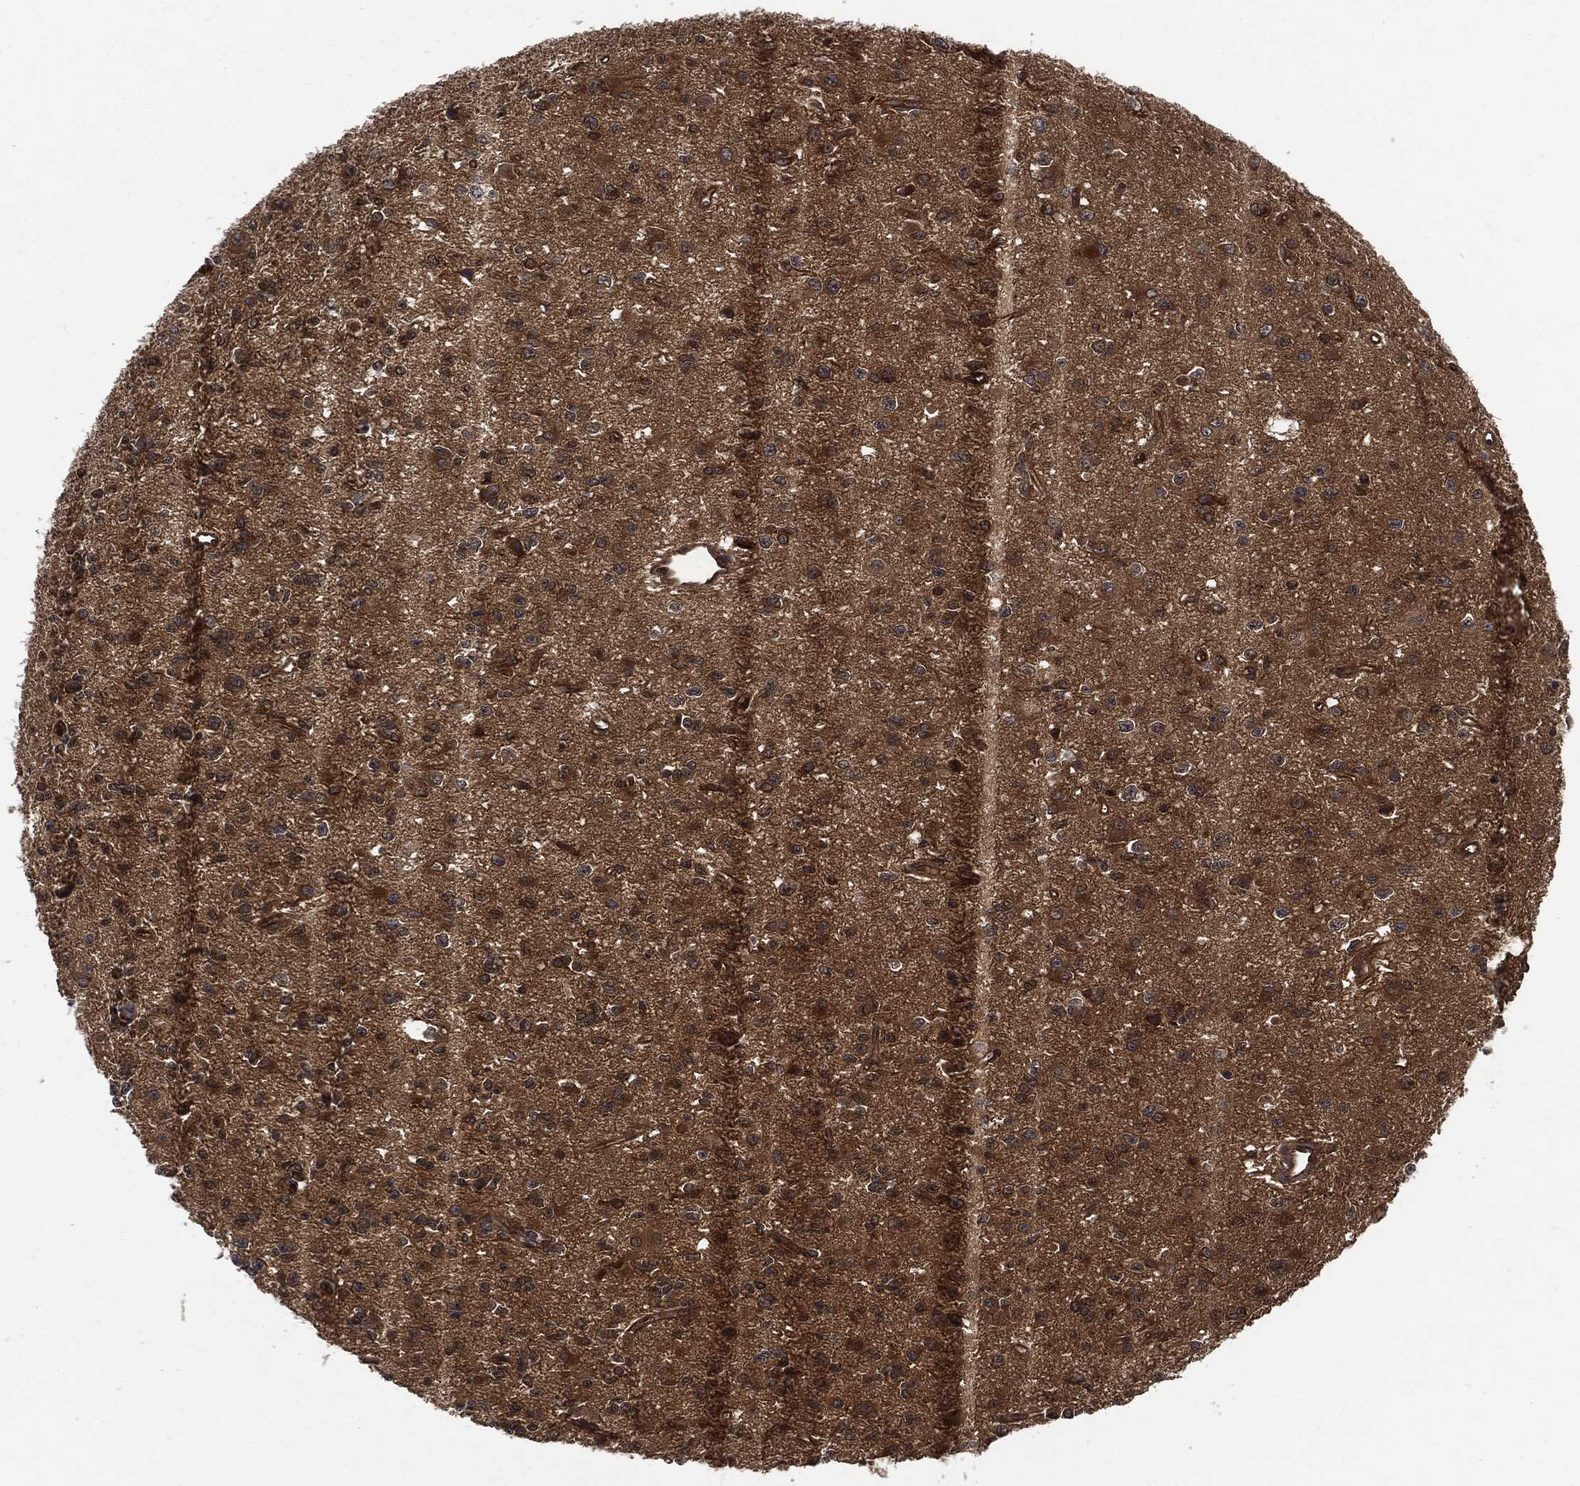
{"staining": {"intensity": "moderate", "quantity": "25%-75%", "location": "cytoplasmic/membranous"}, "tissue": "glioma", "cell_type": "Tumor cells", "image_type": "cancer", "snomed": [{"axis": "morphology", "description": "Glioma, malignant, Low grade"}, {"axis": "topography", "description": "Brain"}], "caption": "This photomicrograph displays glioma stained with immunohistochemistry to label a protein in brown. The cytoplasmic/membranous of tumor cells show moderate positivity for the protein. Nuclei are counter-stained blue.", "gene": "XPNPEP1", "patient": {"sex": "female", "age": 45}}